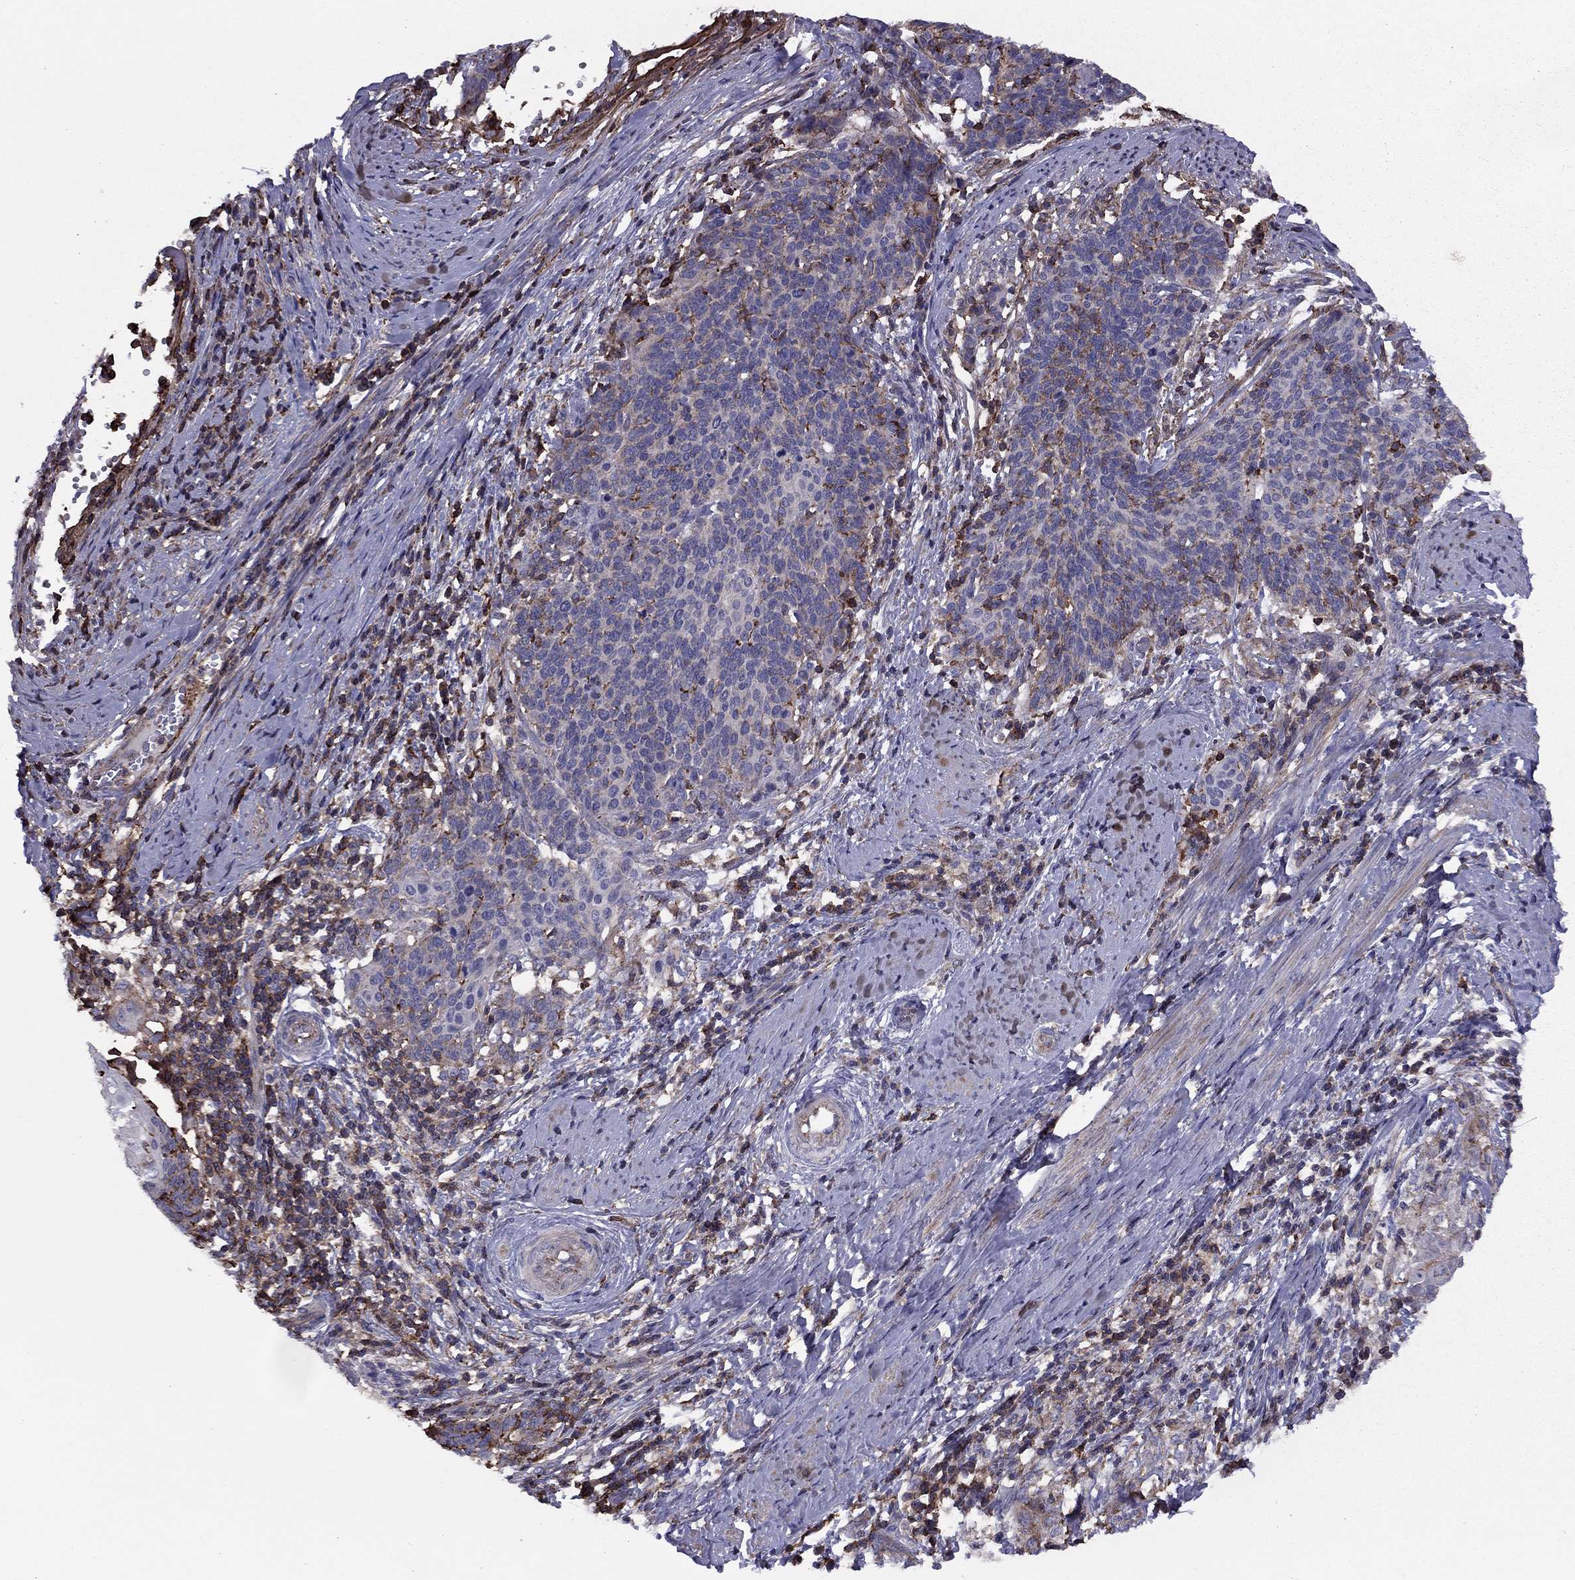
{"staining": {"intensity": "weak", "quantity": "<25%", "location": "cytoplasmic/membranous"}, "tissue": "cervical cancer", "cell_type": "Tumor cells", "image_type": "cancer", "snomed": [{"axis": "morphology", "description": "Squamous cell carcinoma, NOS"}, {"axis": "topography", "description": "Cervix"}], "caption": "Tumor cells are negative for brown protein staining in cervical squamous cell carcinoma. (Immunohistochemistry, brightfield microscopy, high magnification).", "gene": "ALG6", "patient": {"sex": "female", "age": 39}}